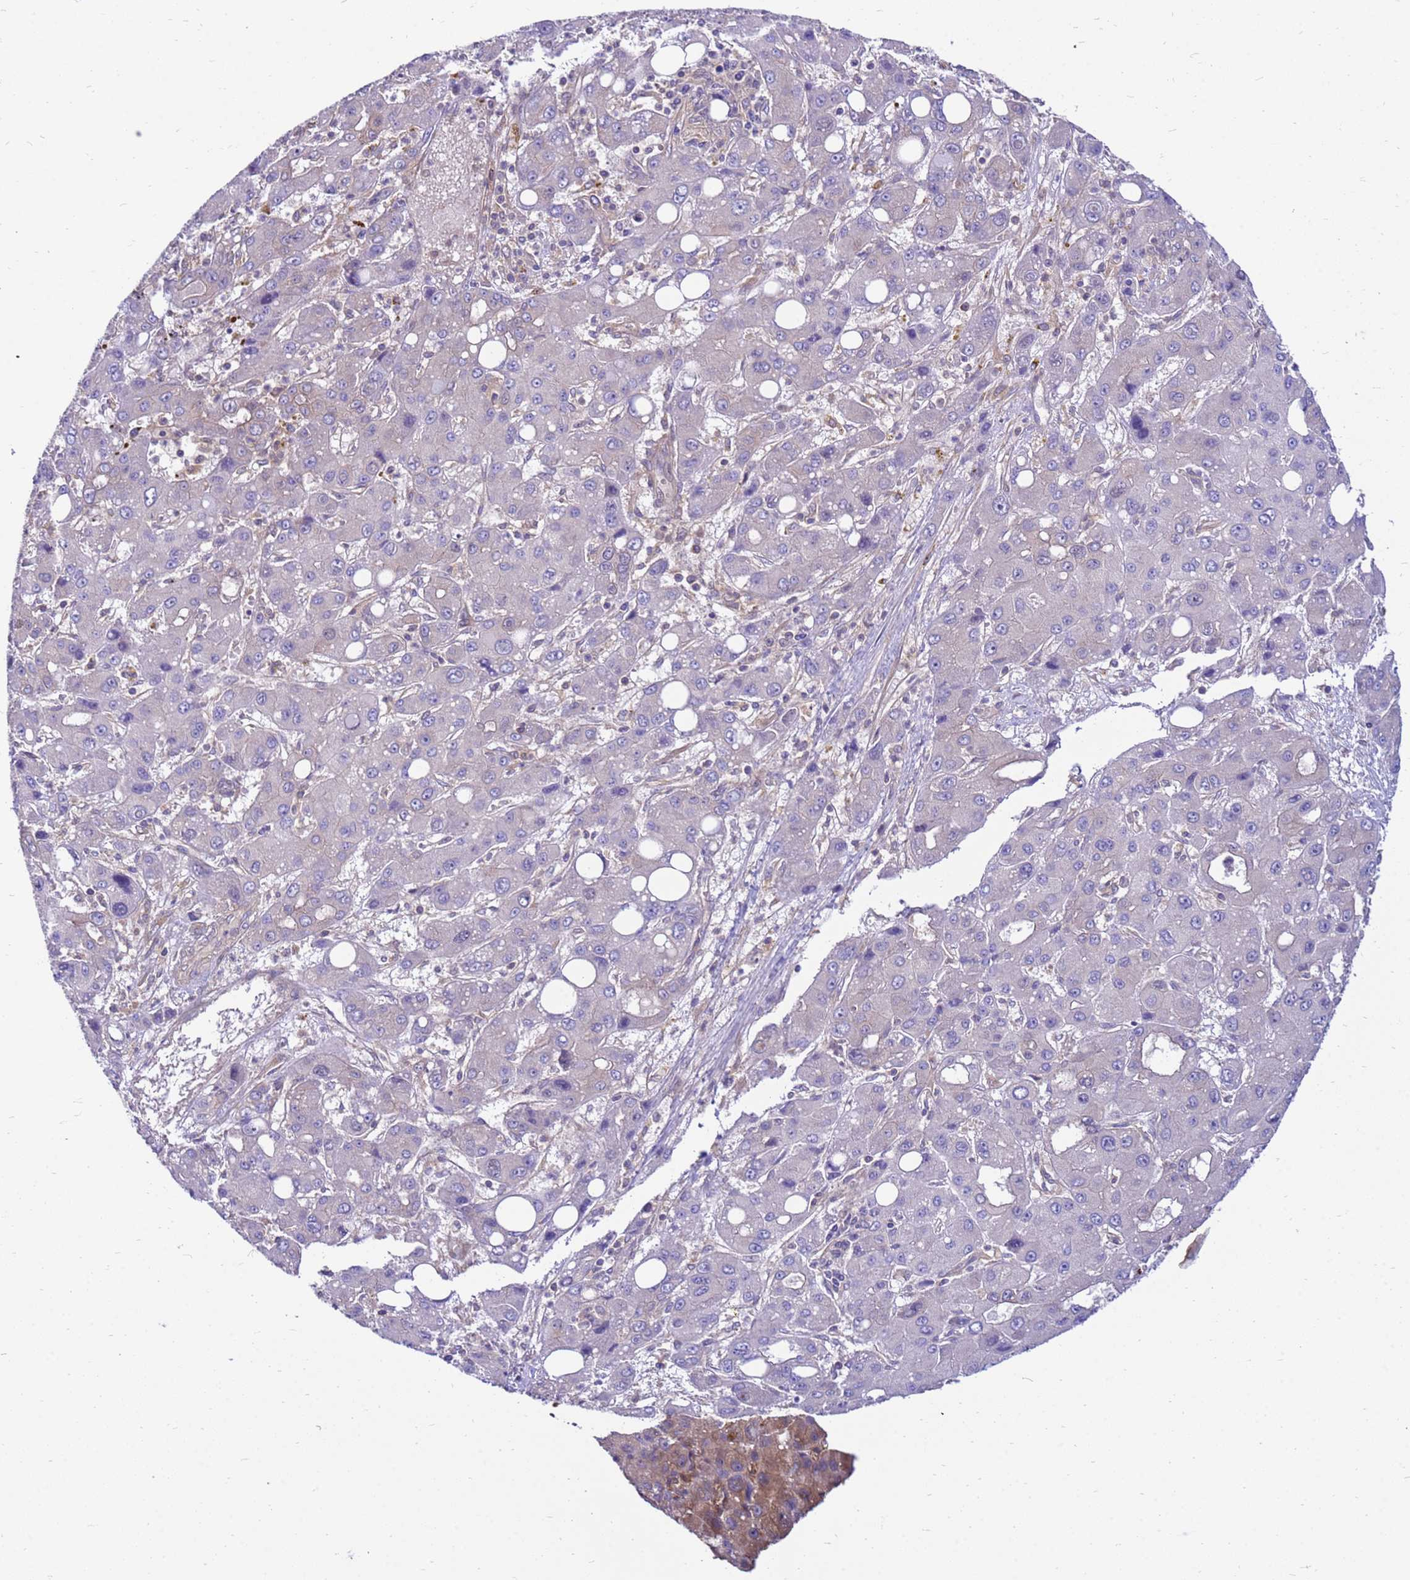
{"staining": {"intensity": "negative", "quantity": "none", "location": "none"}, "tissue": "liver cancer", "cell_type": "Tumor cells", "image_type": "cancer", "snomed": [{"axis": "morphology", "description": "Carcinoma, Hepatocellular, NOS"}, {"axis": "topography", "description": "Liver"}], "caption": "Immunohistochemistry of liver hepatocellular carcinoma reveals no staining in tumor cells.", "gene": "GET3", "patient": {"sex": "male", "age": 55}}